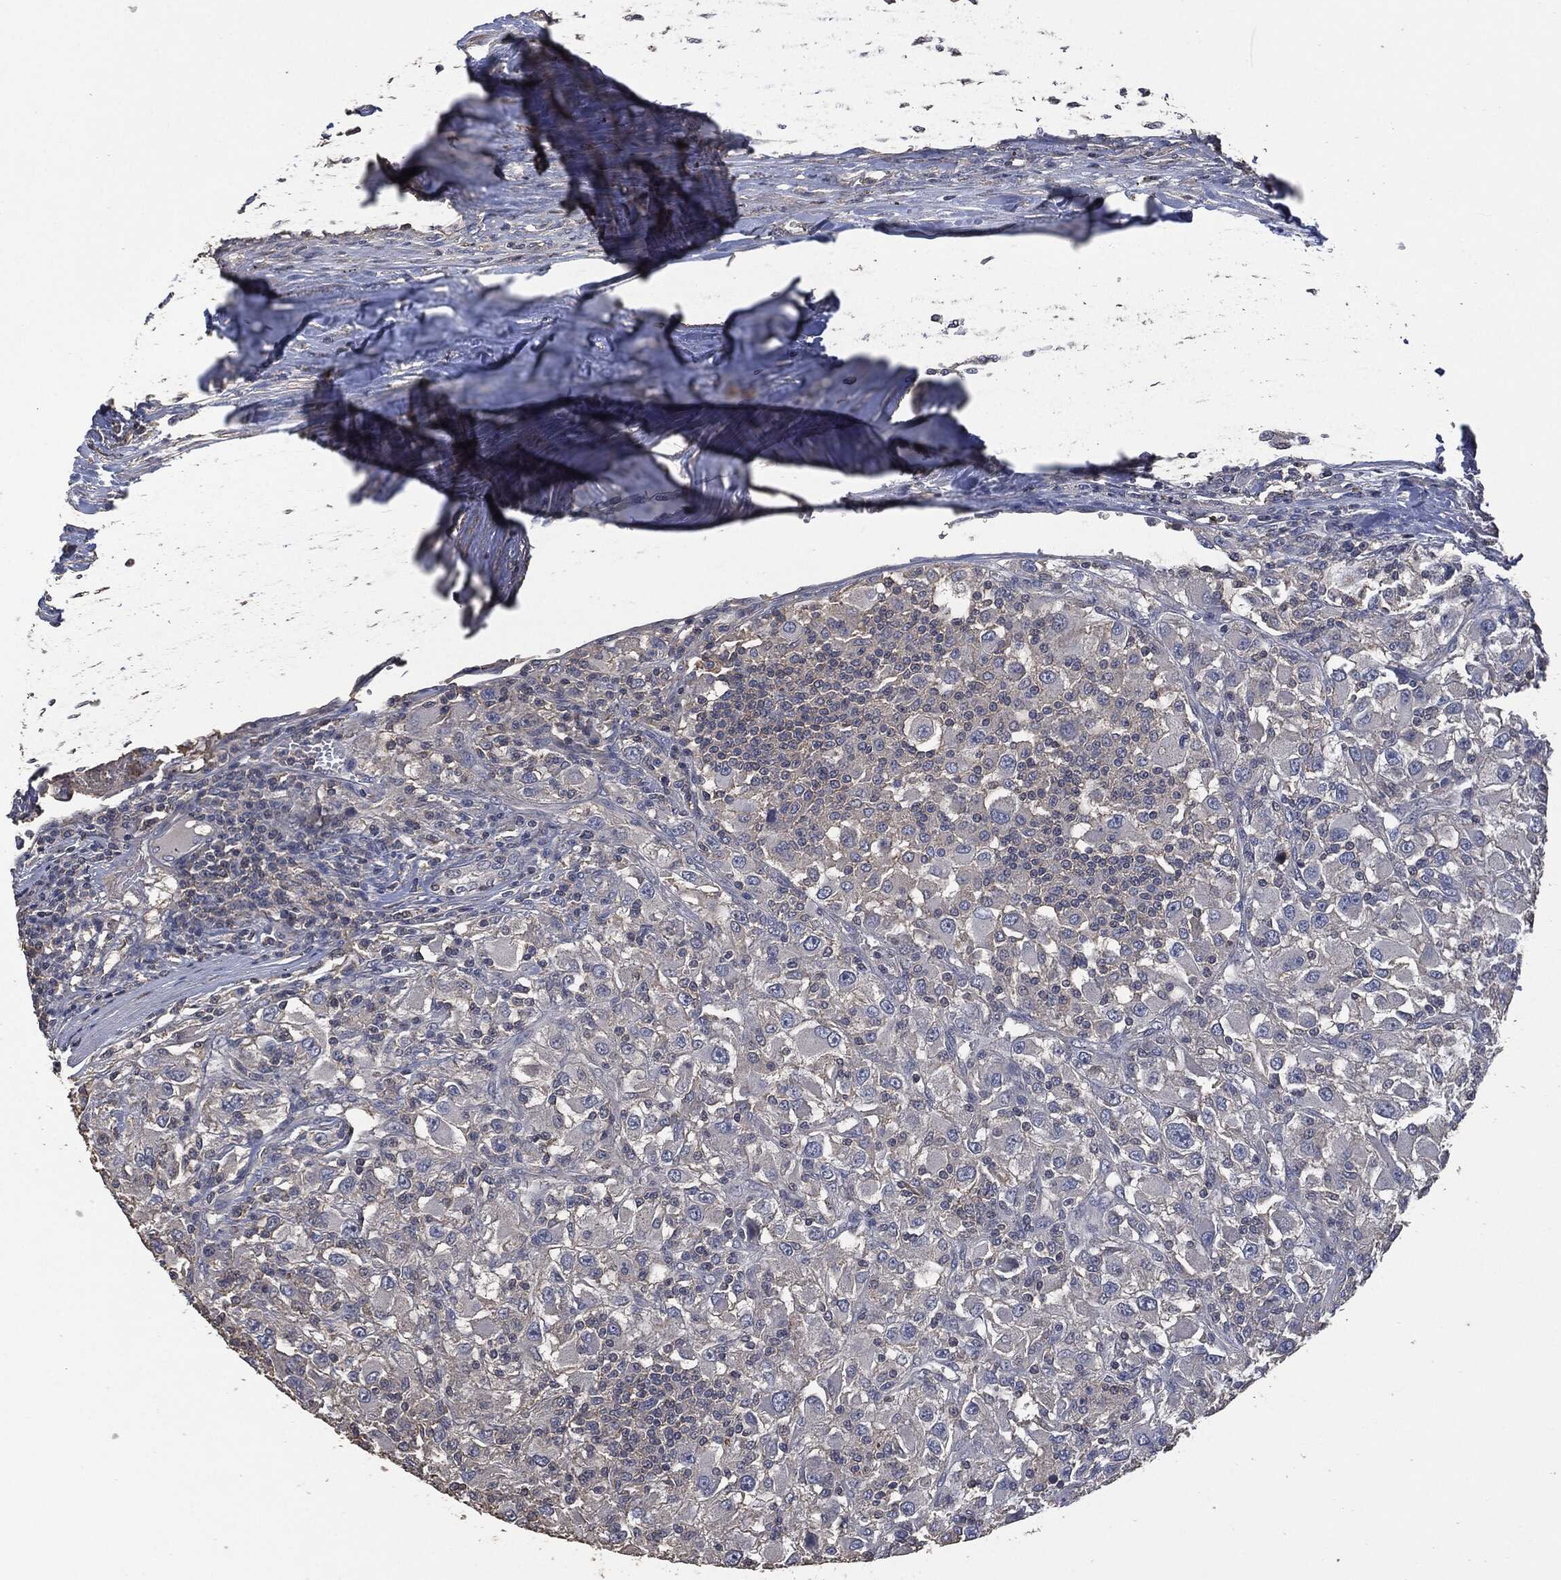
{"staining": {"intensity": "negative", "quantity": "none", "location": "none"}, "tissue": "renal cancer", "cell_type": "Tumor cells", "image_type": "cancer", "snomed": [{"axis": "morphology", "description": "Adenocarcinoma, NOS"}, {"axis": "topography", "description": "Kidney"}], "caption": "Histopathology image shows no protein positivity in tumor cells of renal cancer tissue.", "gene": "MSLN", "patient": {"sex": "female", "age": 67}}